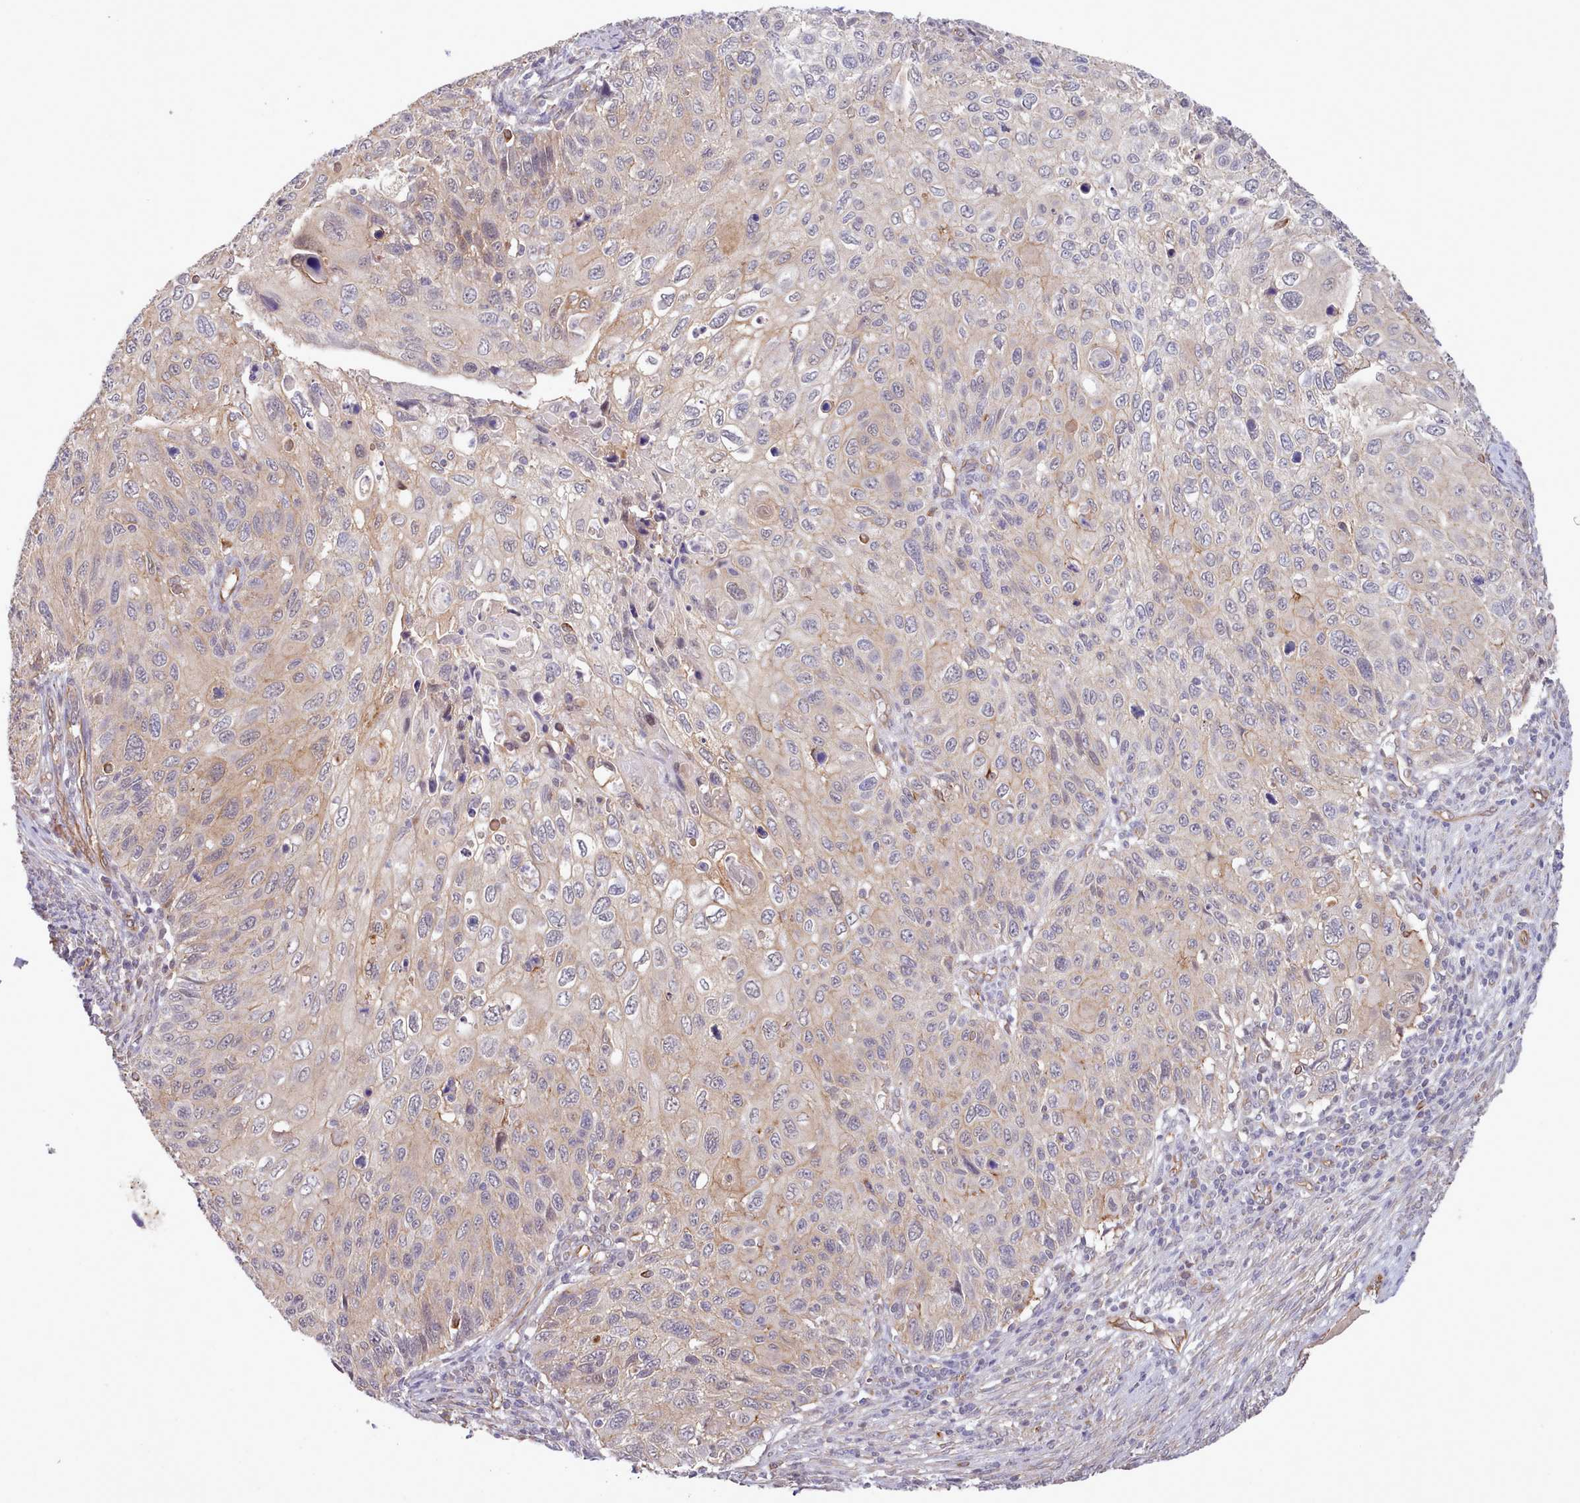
{"staining": {"intensity": "weak", "quantity": "25%-75%", "location": "cytoplasmic/membranous"}, "tissue": "cervical cancer", "cell_type": "Tumor cells", "image_type": "cancer", "snomed": [{"axis": "morphology", "description": "Squamous cell carcinoma, NOS"}, {"axis": "topography", "description": "Cervix"}], "caption": "Protein expression by immunohistochemistry shows weak cytoplasmic/membranous expression in about 25%-75% of tumor cells in squamous cell carcinoma (cervical).", "gene": "ZC3H13", "patient": {"sex": "female", "age": 70}}